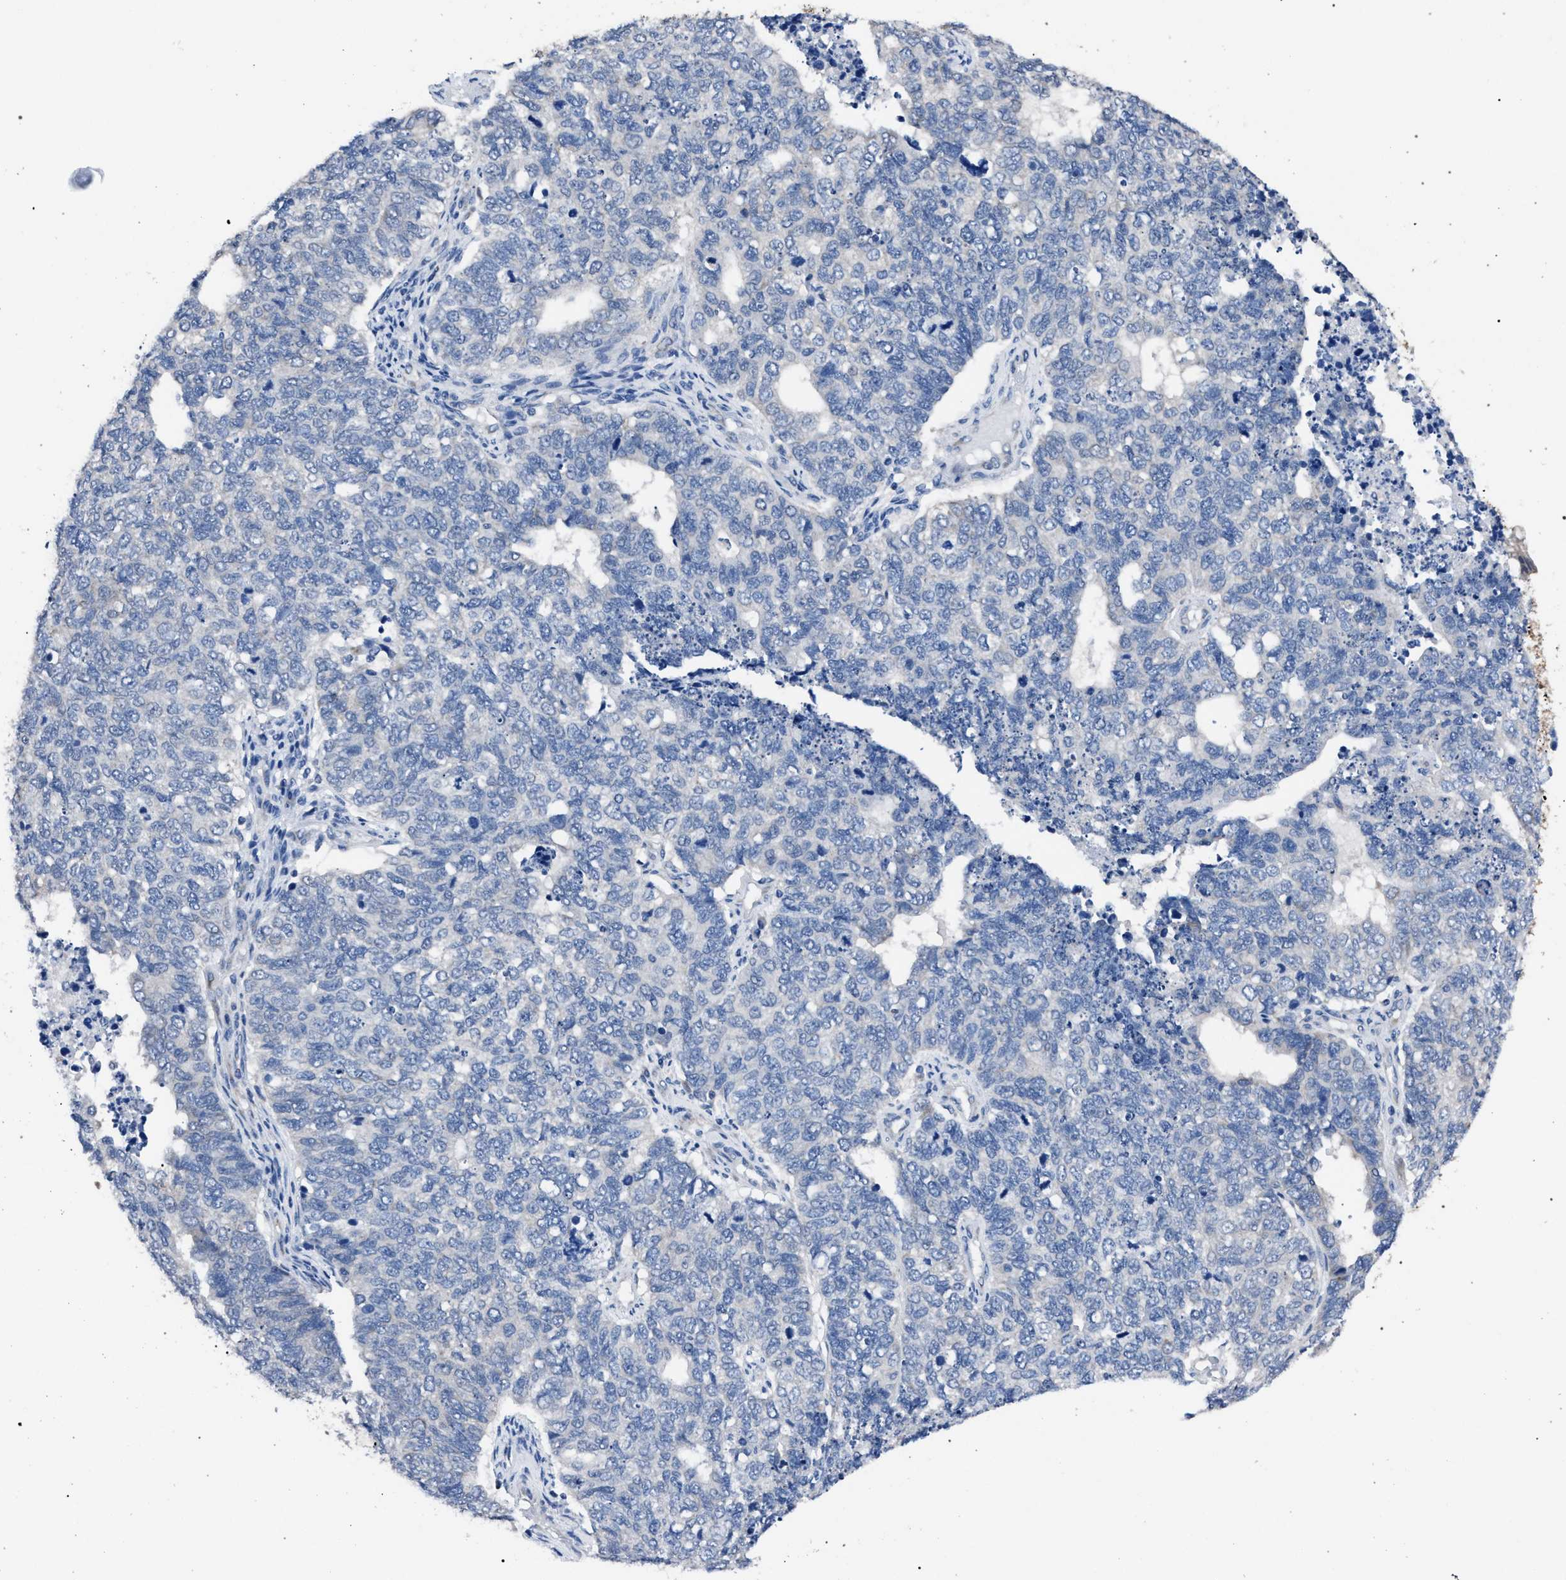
{"staining": {"intensity": "negative", "quantity": "none", "location": "none"}, "tissue": "cervical cancer", "cell_type": "Tumor cells", "image_type": "cancer", "snomed": [{"axis": "morphology", "description": "Squamous cell carcinoma, NOS"}, {"axis": "topography", "description": "Cervix"}], "caption": "This is a micrograph of immunohistochemistry (IHC) staining of cervical cancer, which shows no staining in tumor cells.", "gene": "CRYZ", "patient": {"sex": "female", "age": 63}}